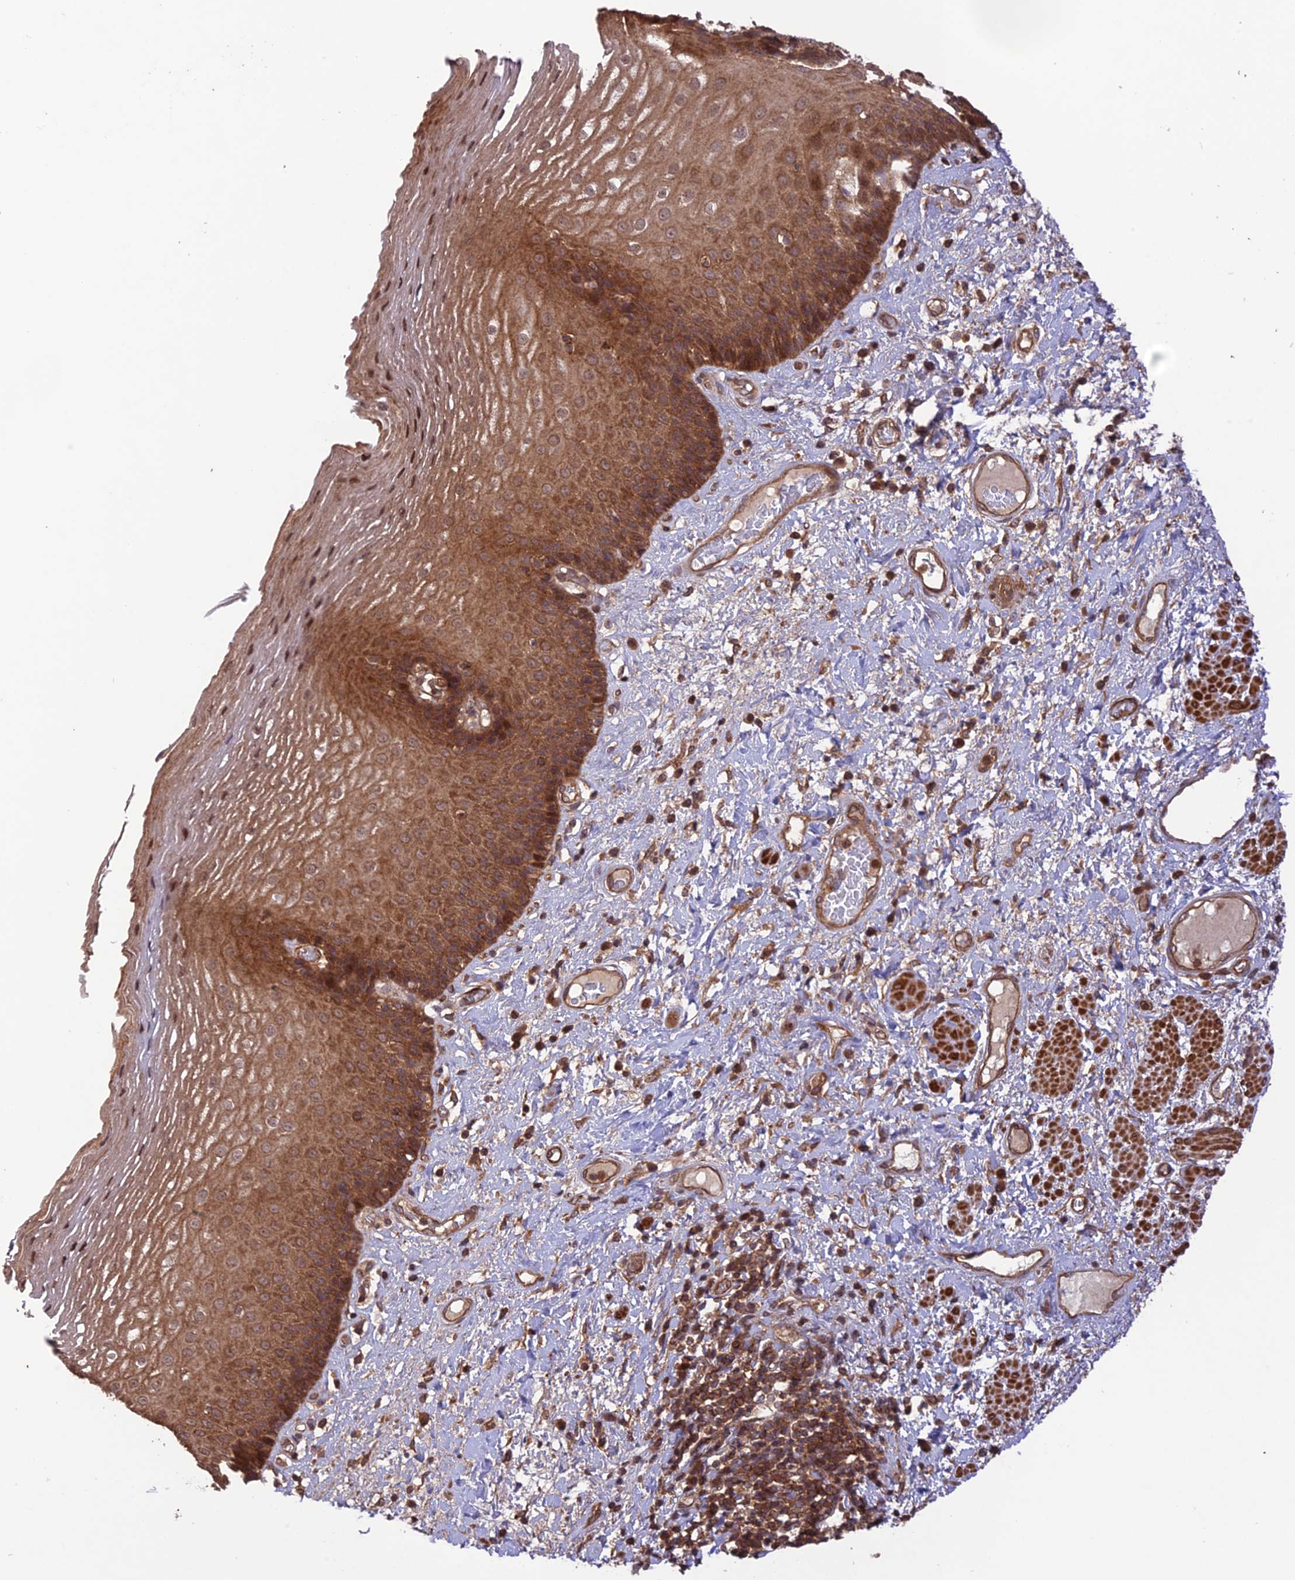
{"staining": {"intensity": "moderate", "quantity": ">75%", "location": "cytoplasmic/membranous,nuclear"}, "tissue": "esophagus", "cell_type": "Squamous epithelial cells", "image_type": "normal", "snomed": [{"axis": "morphology", "description": "Normal tissue, NOS"}, {"axis": "morphology", "description": "Adenocarcinoma, NOS"}, {"axis": "topography", "description": "Esophagus"}], "caption": "Immunohistochemistry photomicrograph of unremarkable esophagus: esophagus stained using immunohistochemistry demonstrates medium levels of moderate protein expression localized specifically in the cytoplasmic/membranous,nuclear of squamous epithelial cells, appearing as a cytoplasmic/membranous,nuclear brown color.", "gene": "FCHSD1", "patient": {"sex": "male", "age": 62}}